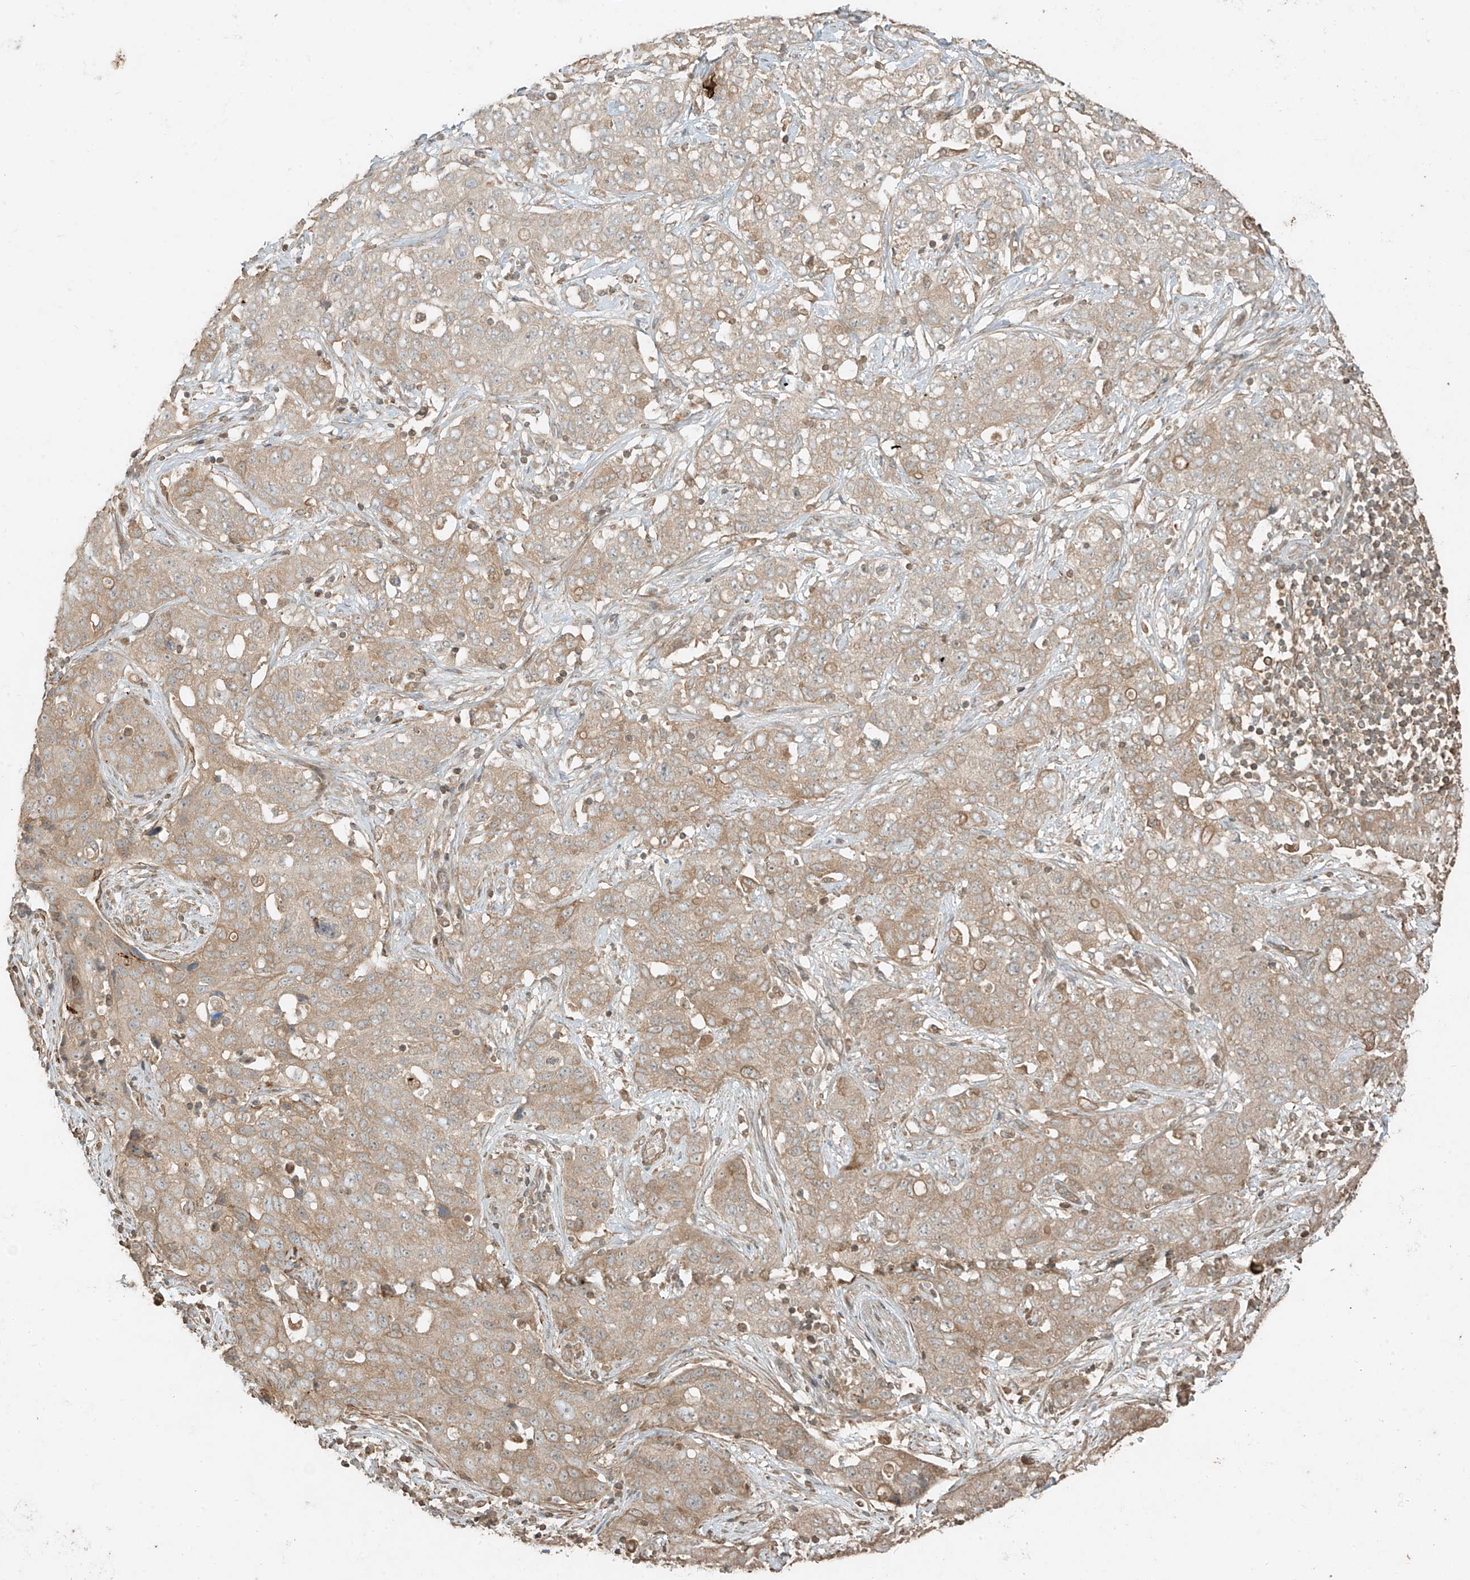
{"staining": {"intensity": "weak", "quantity": ">75%", "location": "cytoplasmic/membranous"}, "tissue": "stomach cancer", "cell_type": "Tumor cells", "image_type": "cancer", "snomed": [{"axis": "morphology", "description": "Normal tissue, NOS"}, {"axis": "morphology", "description": "Adenocarcinoma, NOS"}, {"axis": "topography", "description": "Lymph node"}, {"axis": "topography", "description": "Stomach"}], "caption": "Adenocarcinoma (stomach) stained for a protein (brown) exhibits weak cytoplasmic/membranous positive staining in approximately >75% of tumor cells.", "gene": "ANKZF1", "patient": {"sex": "male", "age": 48}}